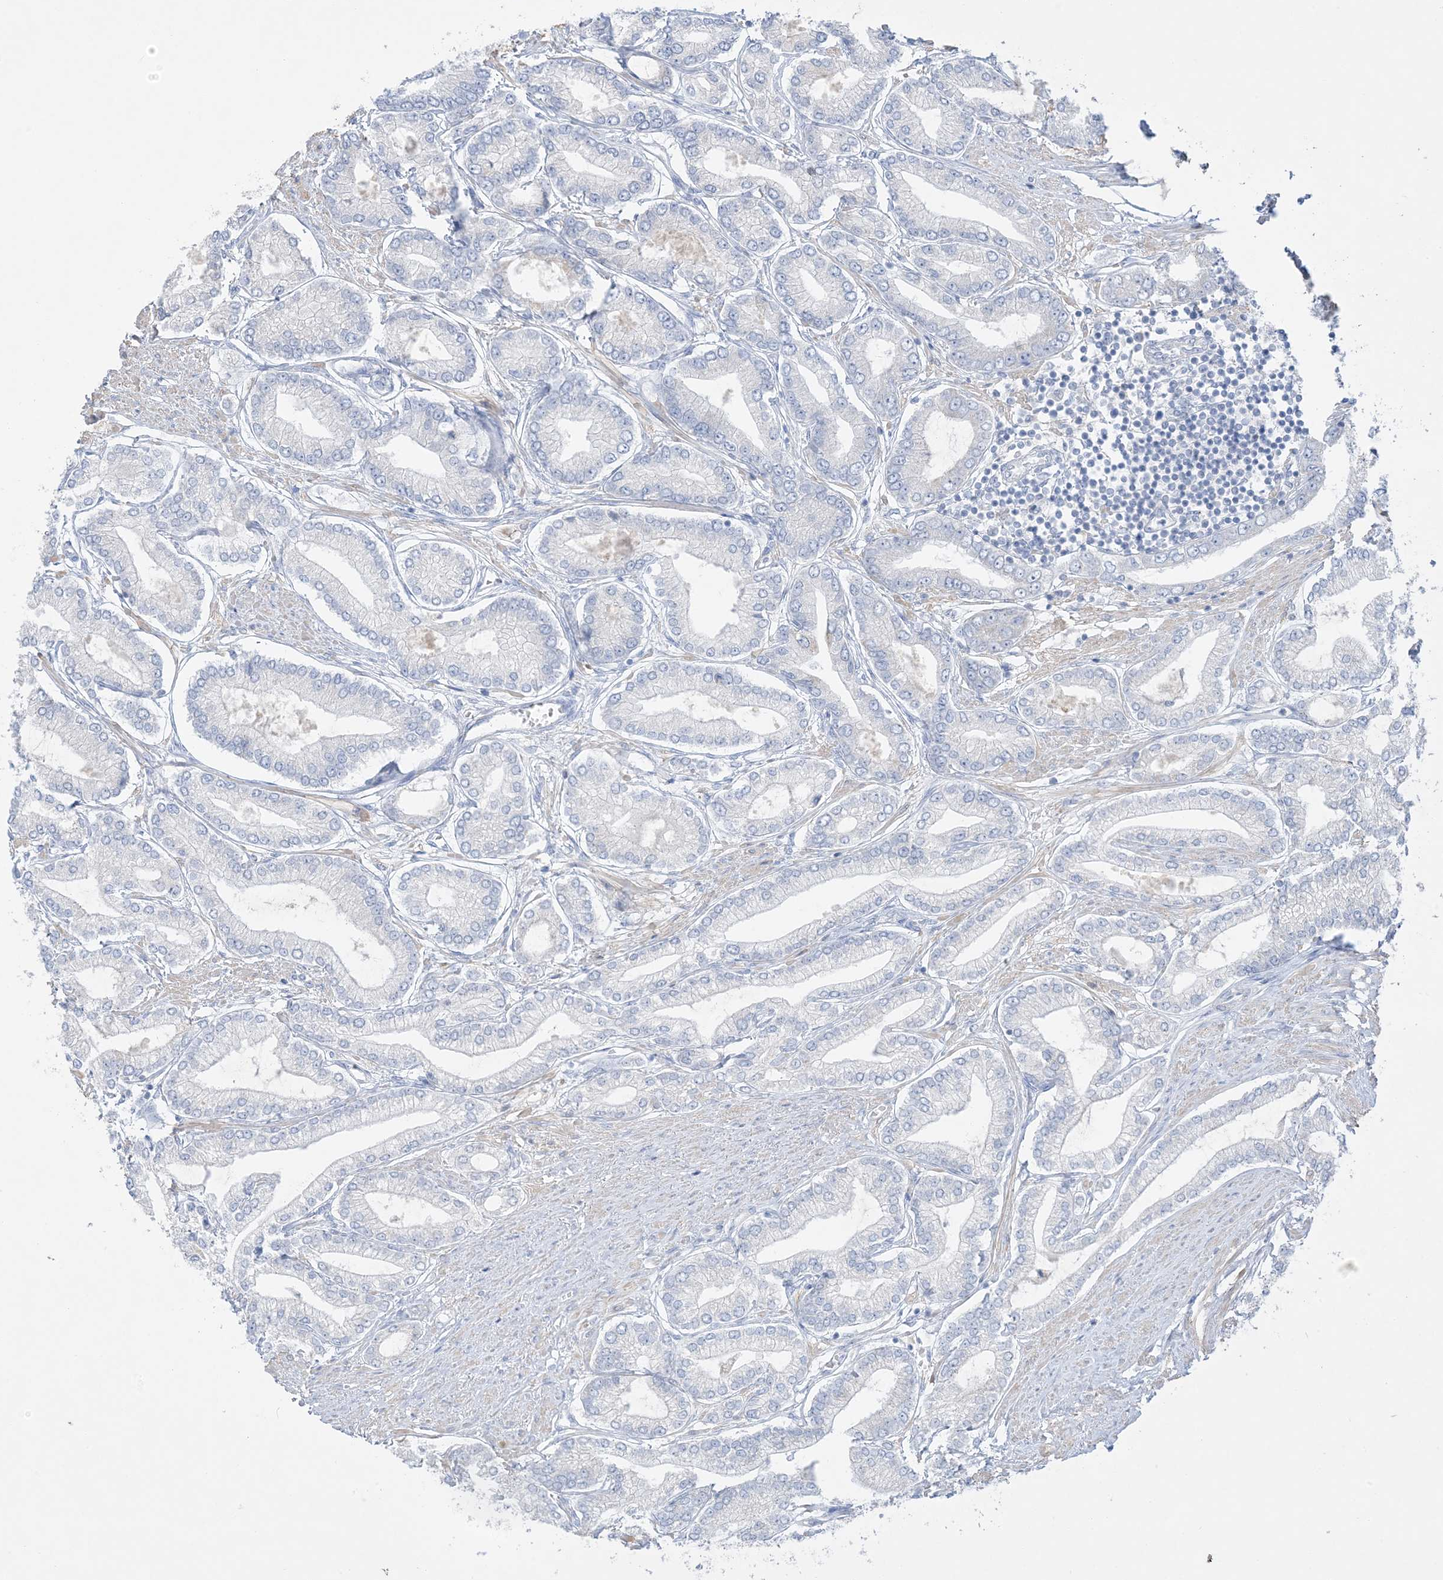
{"staining": {"intensity": "negative", "quantity": "none", "location": "none"}, "tissue": "prostate cancer", "cell_type": "Tumor cells", "image_type": "cancer", "snomed": [{"axis": "morphology", "description": "Adenocarcinoma, Low grade"}, {"axis": "topography", "description": "Prostate"}], "caption": "Immunohistochemistry (IHC) of human prostate cancer (adenocarcinoma (low-grade)) reveals no positivity in tumor cells.", "gene": "FAM184A", "patient": {"sex": "male", "age": 63}}